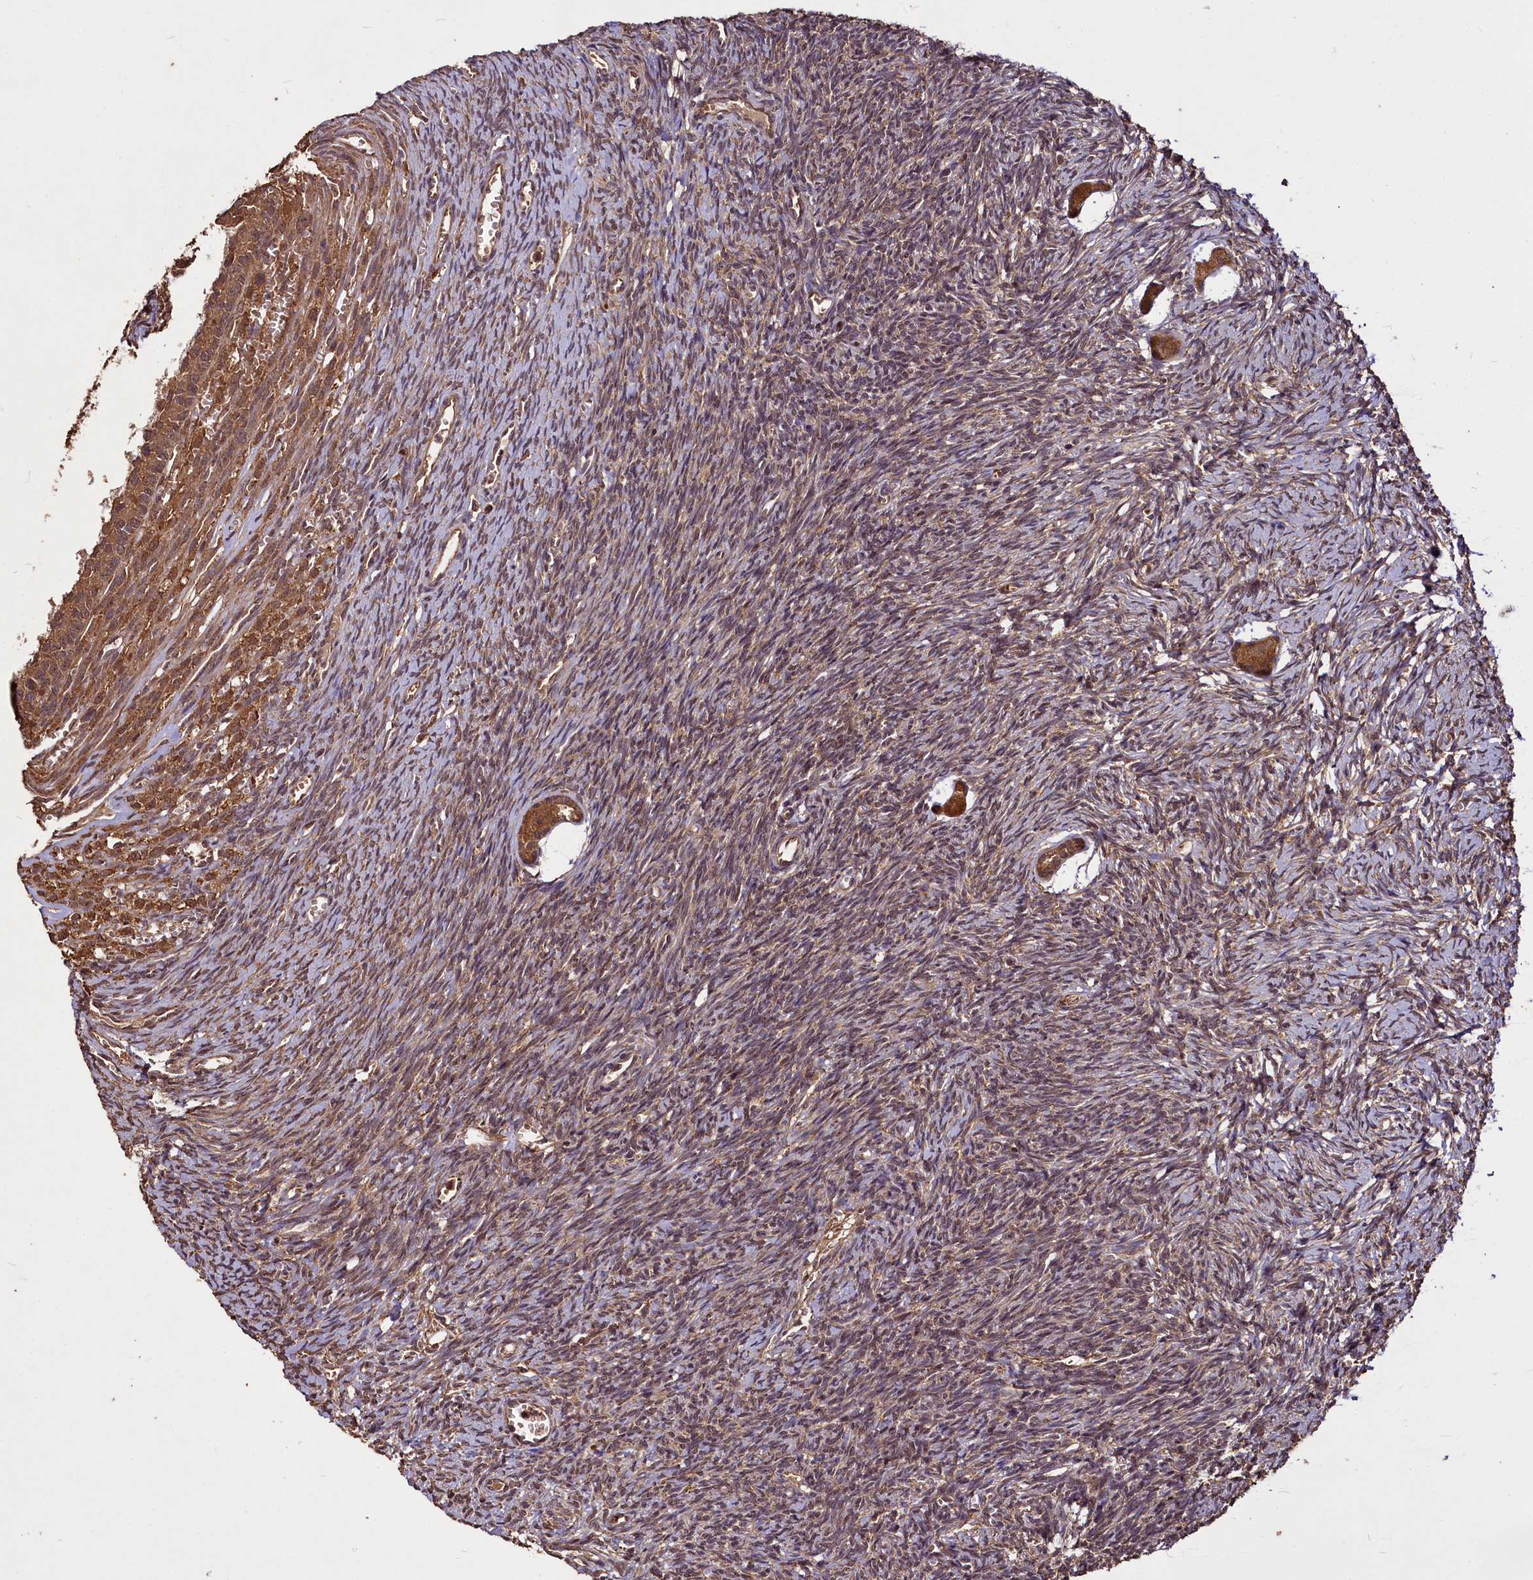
{"staining": {"intensity": "moderate", "quantity": ">75%", "location": "cytoplasmic/membranous"}, "tissue": "ovary", "cell_type": "Follicle cells", "image_type": "normal", "snomed": [{"axis": "morphology", "description": "Normal tissue, NOS"}, {"axis": "topography", "description": "Ovary"}], "caption": "Brown immunohistochemical staining in benign human ovary reveals moderate cytoplasmic/membranous staining in about >75% of follicle cells.", "gene": "VPS51", "patient": {"sex": "female", "age": 39}}